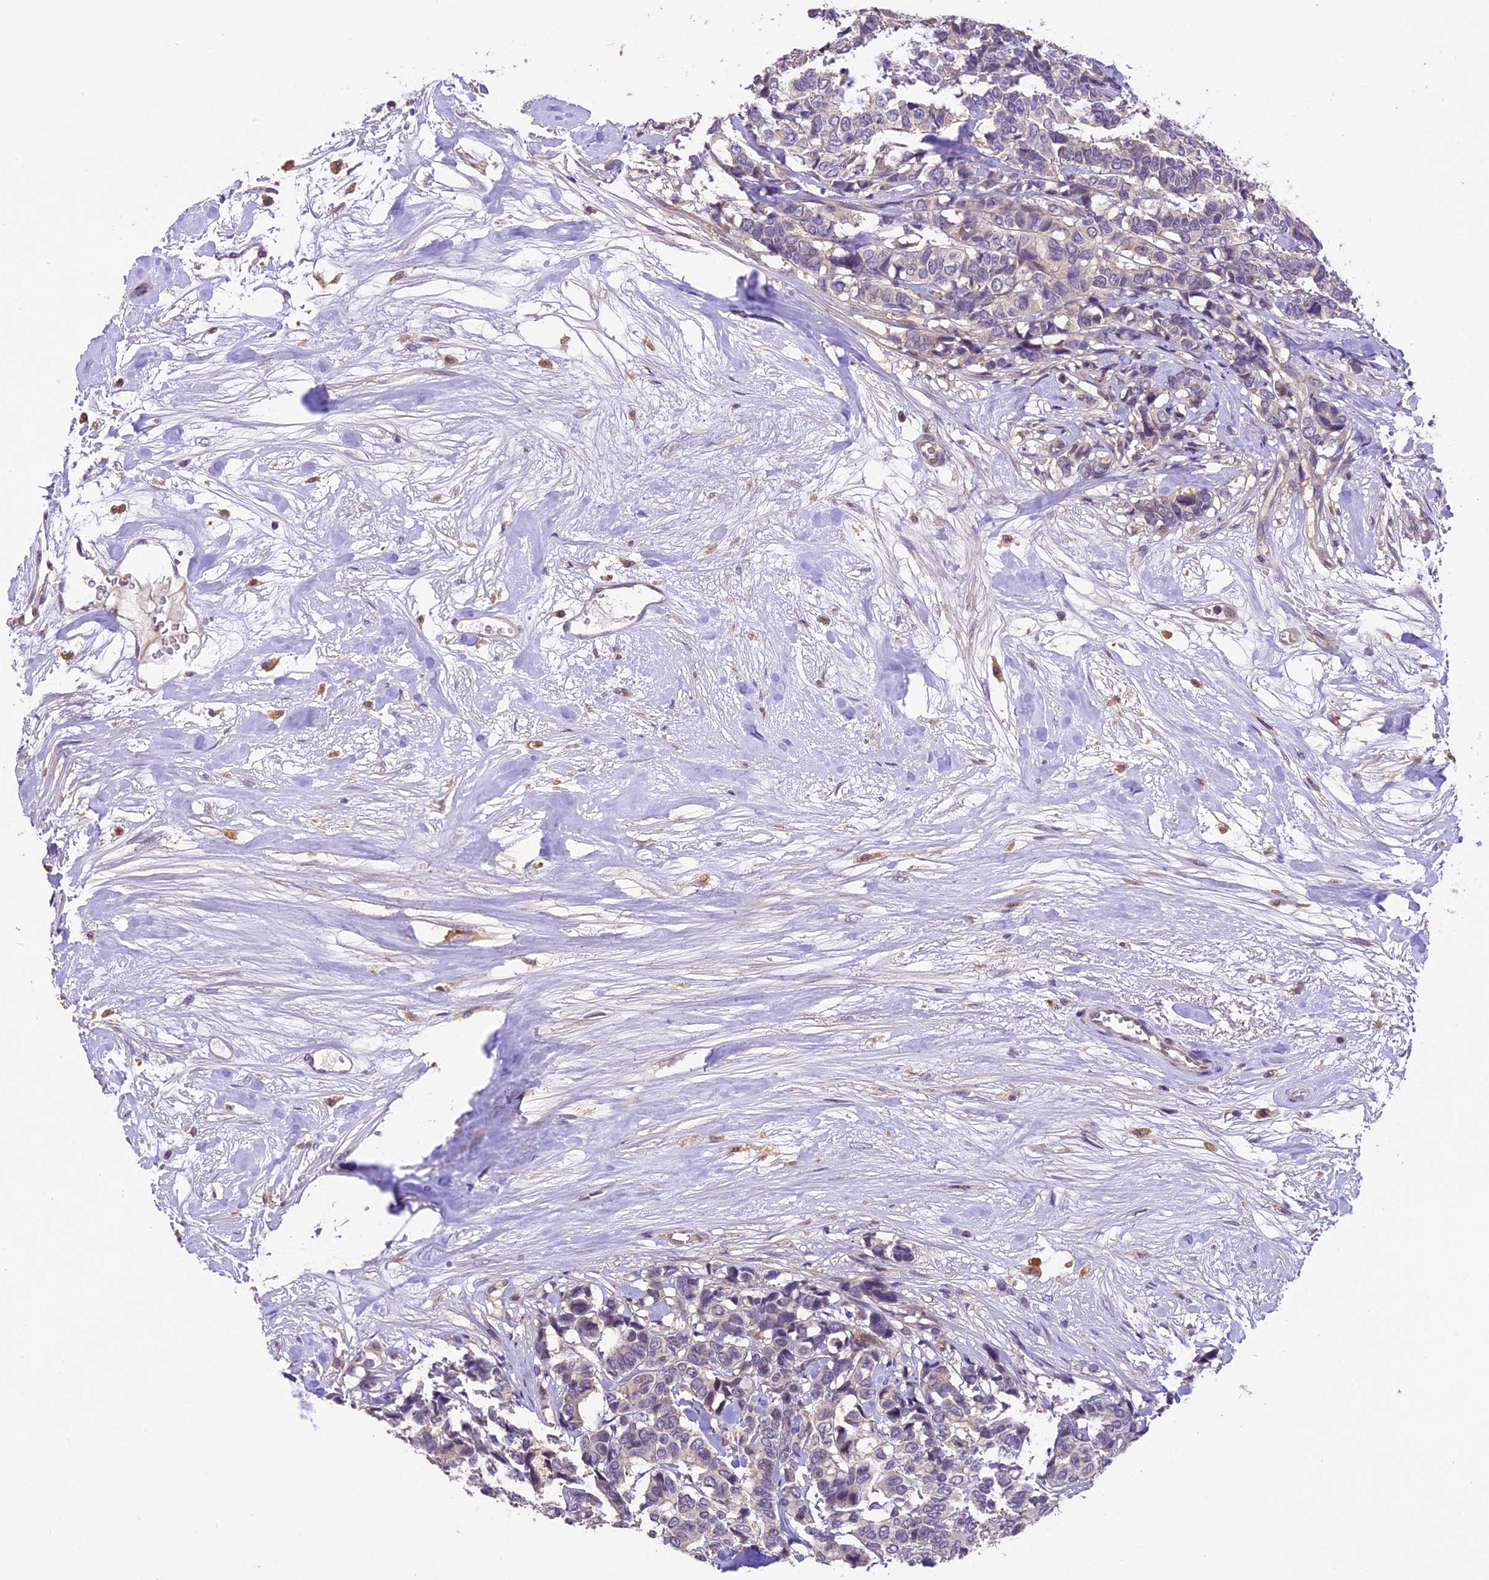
{"staining": {"intensity": "weak", "quantity": "<25%", "location": "cytoplasmic/membranous"}, "tissue": "breast cancer", "cell_type": "Tumor cells", "image_type": "cancer", "snomed": [{"axis": "morphology", "description": "Duct carcinoma"}, {"axis": "topography", "description": "Breast"}], "caption": "High power microscopy histopathology image of an IHC micrograph of invasive ductal carcinoma (breast), revealing no significant positivity in tumor cells.", "gene": "DGKH", "patient": {"sex": "female", "age": 87}}